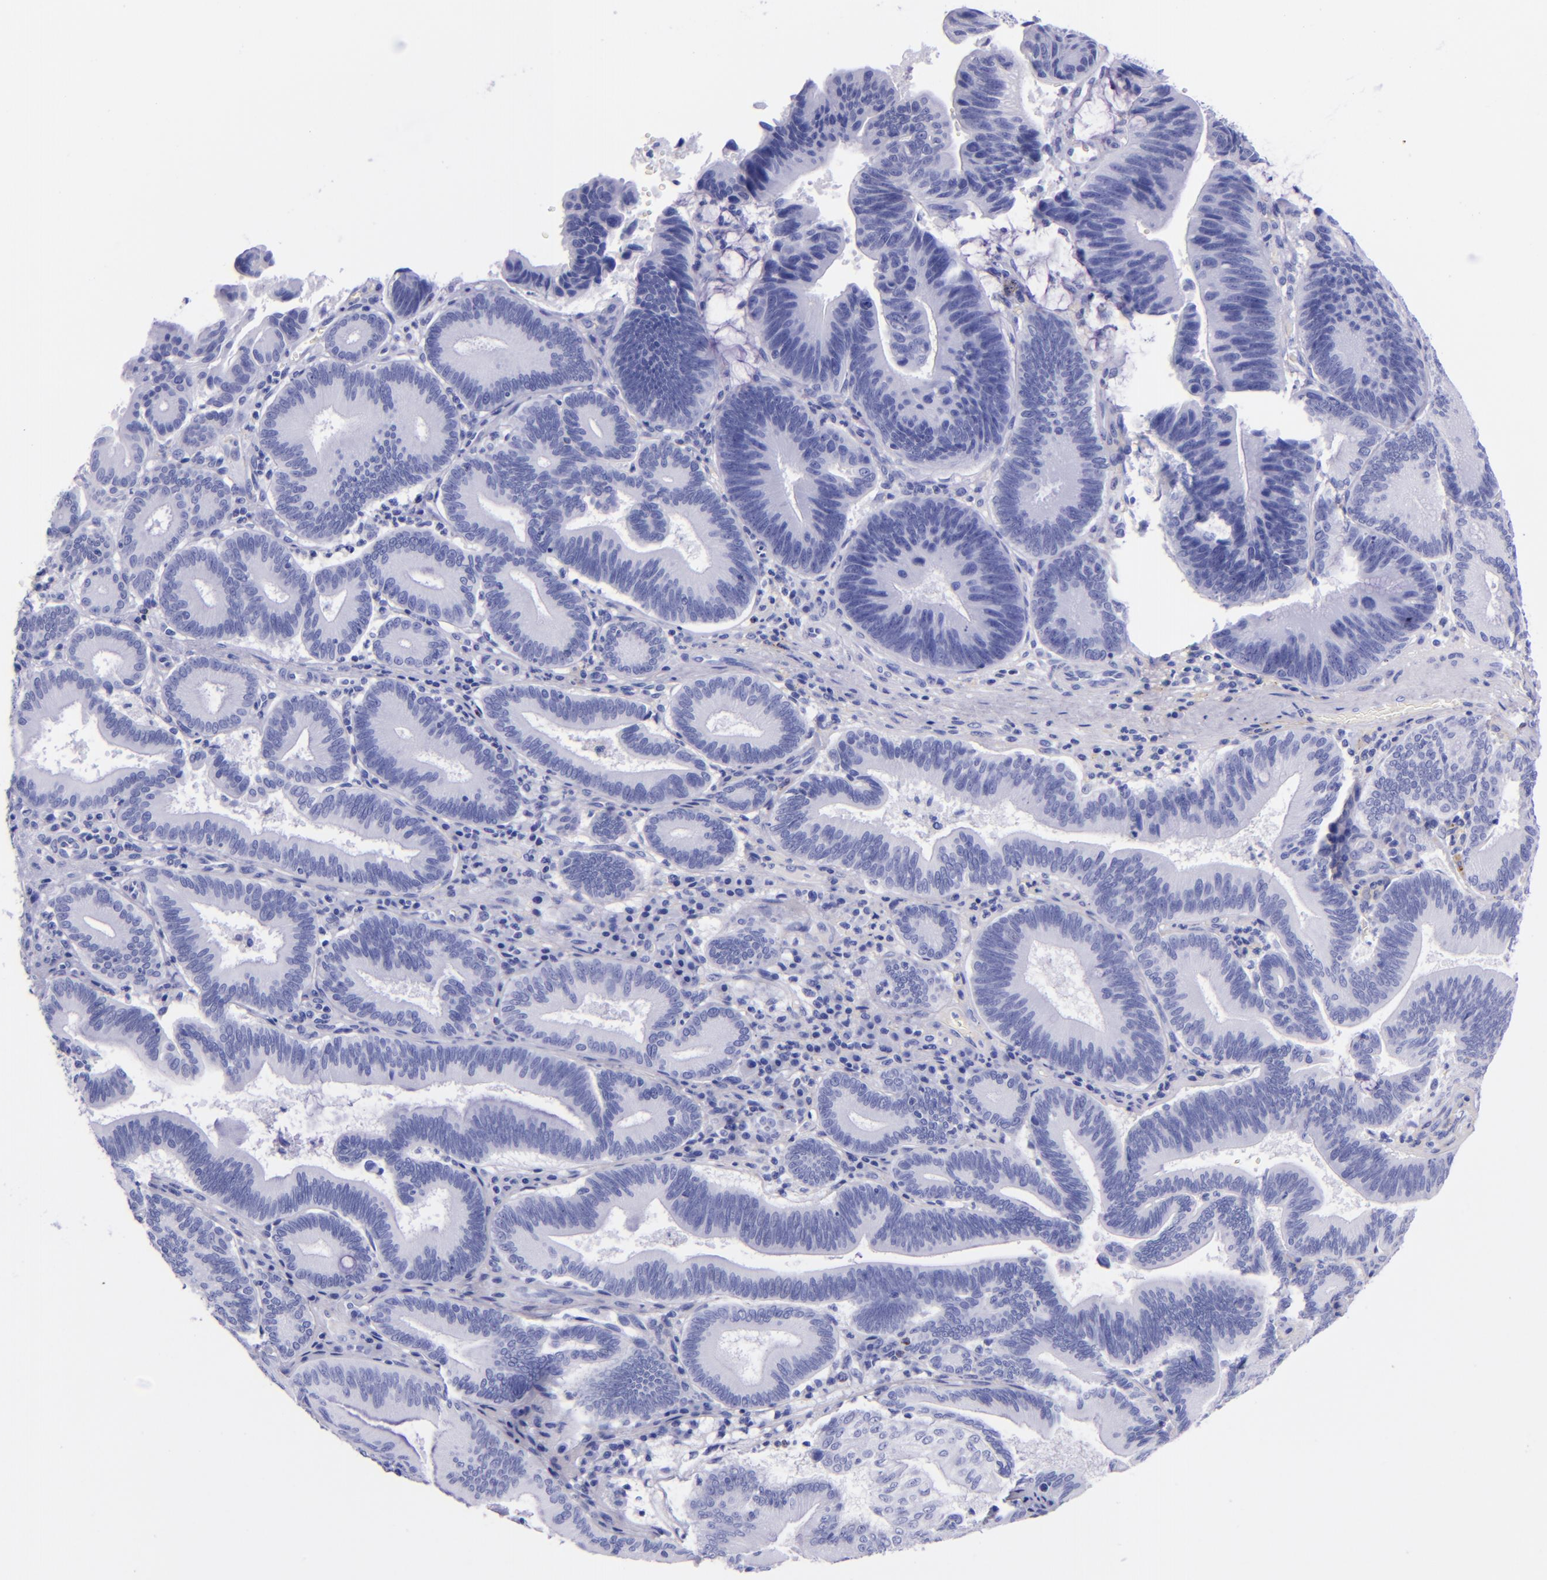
{"staining": {"intensity": "negative", "quantity": "none", "location": "none"}, "tissue": "pancreatic cancer", "cell_type": "Tumor cells", "image_type": "cancer", "snomed": [{"axis": "morphology", "description": "Adenocarcinoma, NOS"}, {"axis": "topography", "description": "Pancreas"}], "caption": "Tumor cells show no significant staining in adenocarcinoma (pancreatic).", "gene": "LAG3", "patient": {"sex": "male", "age": 82}}